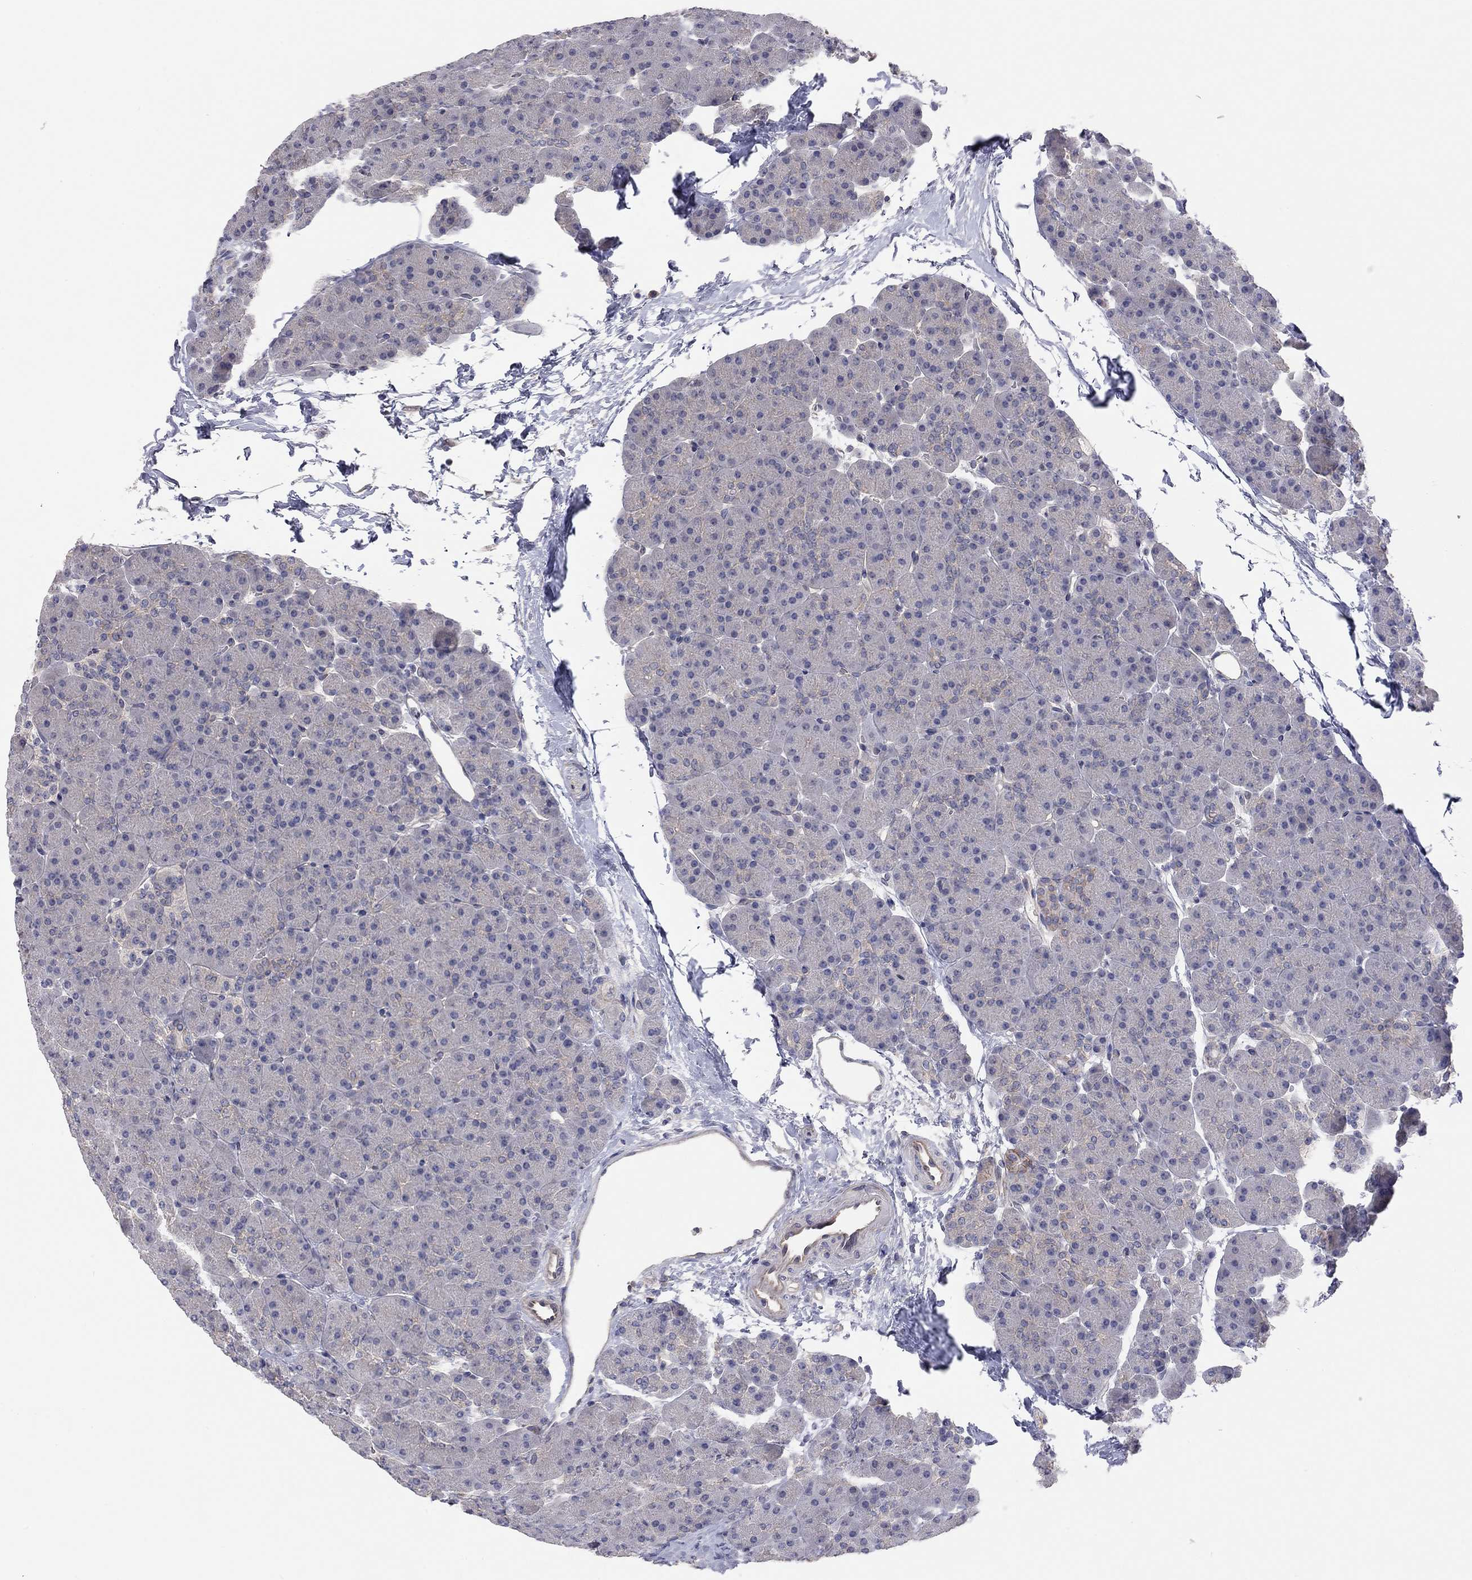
{"staining": {"intensity": "negative", "quantity": "none", "location": "none"}, "tissue": "pancreas", "cell_type": "Exocrine glandular cells", "image_type": "normal", "snomed": [{"axis": "morphology", "description": "Normal tissue, NOS"}, {"axis": "topography", "description": "Pancreas"}], "caption": "IHC of unremarkable pancreas shows no expression in exocrine glandular cells.", "gene": "KCNB1", "patient": {"sex": "female", "age": 44}}